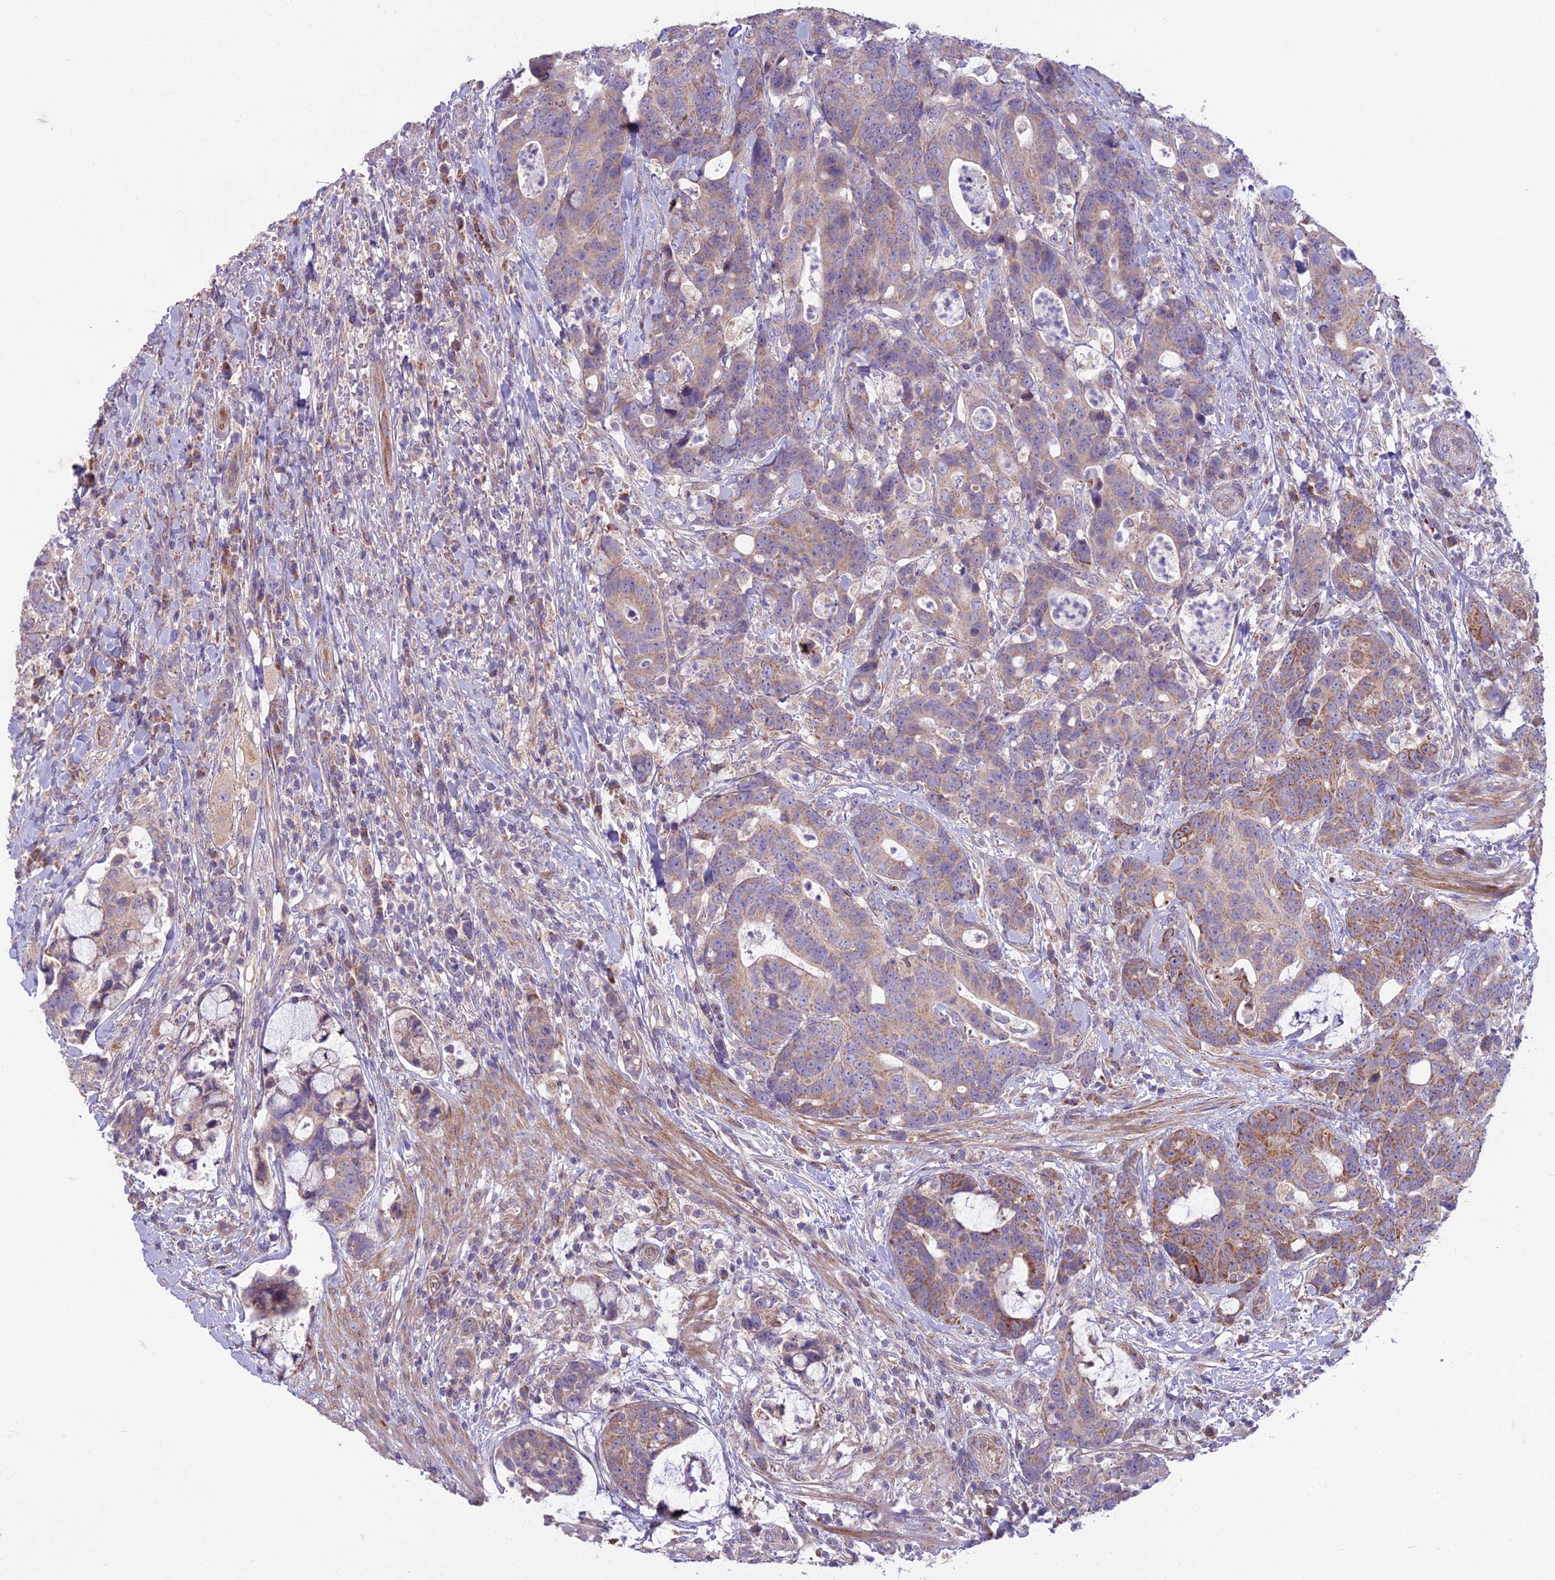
{"staining": {"intensity": "moderate", "quantity": "25%-75%", "location": "cytoplasmic/membranous"}, "tissue": "colorectal cancer", "cell_type": "Tumor cells", "image_type": "cancer", "snomed": [{"axis": "morphology", "description": "Adenocarcinoma, NOS"}, {"axis": "topography", "description": "Colon"}], "caption": "Colorectal adenocarcinoma was stained to show a protein in brown. There is medium levels of moderate cytoplasmic/membranous staining in approximately 25%-75% of tumor cells.", "gene": "DUS2", "patient": {"sex": "female", "age": 82}}